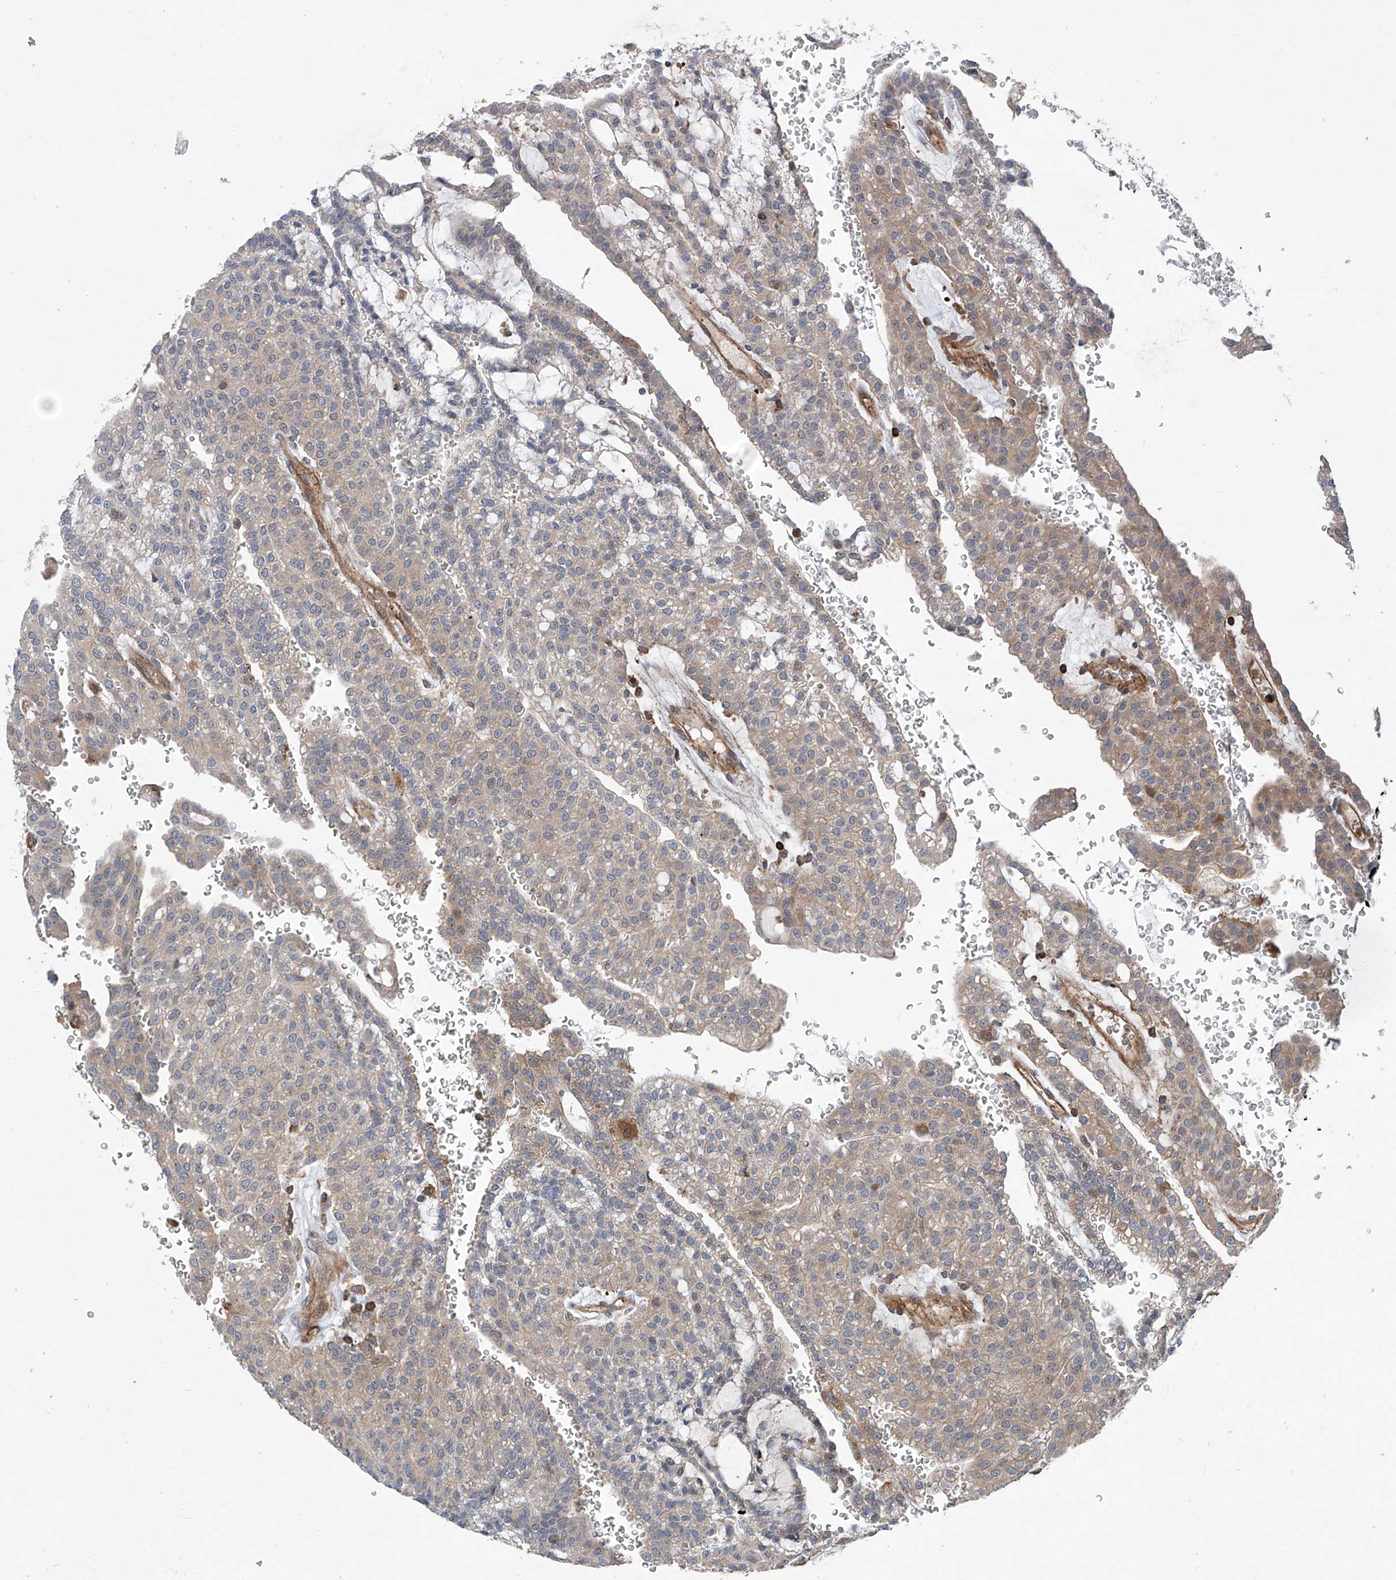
{"staining": {"intensity": "weak", "quantity": "25%-75%", "location": "cytoplasmic/membranous"}, "tissue": "renal cancer", "cell_type": "Tumor cells", "image_type": "cancer", "snomed": [{"axis": "morphology", "description": "Adenocarcinoma, NOS"}, {"axis": "topography", "description": "Kidney"}], "caption": "Renal cancer stained for a protein (brown) displays weak cytoplasmic/membranous positive expression in about 25%-75% of tumor cells.", "gene": "NT5C3A", "patient": {"sex": "male", "age": 63}}